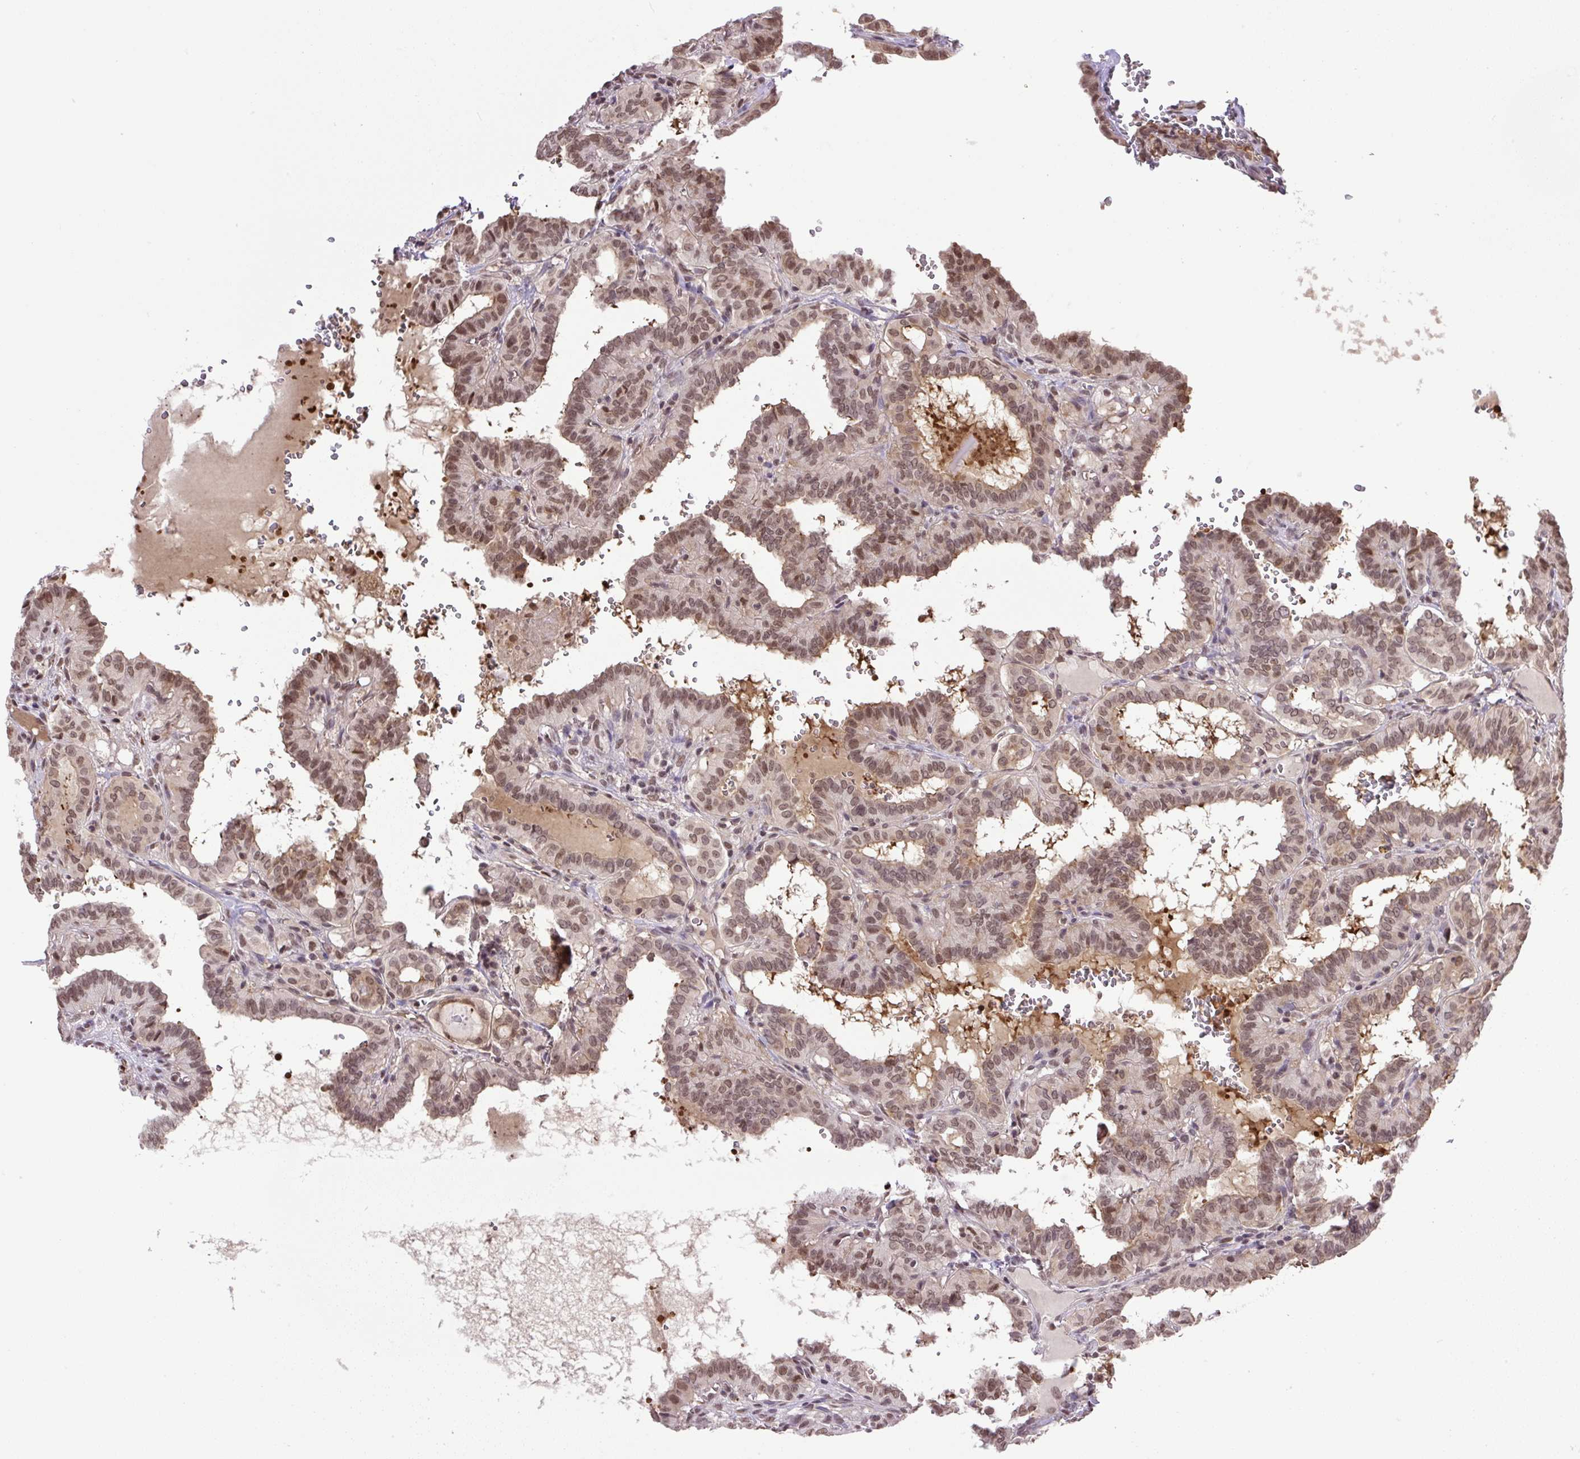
{"staining": {"intensity": "moderate", "quantity": ">75%", "location": "nuclear"}, "tissue": "thyroid cancer", "cell_type": "Tumor cells", "image_type": "cancer", "snomed": [{"axis": "morphology", "description": "Papillary adenocarcinoma, NOS"}, {"axis": "topography", "description": "Thyroid gland"}], "caption": "Thyroid cancer stained with DAB (3,3'-diaminobenzidine) immunohistochemistry exhibits medium levels of moderate nuclear staining in about >75% of tumor cells.", "gene": "SGTA", "patient": {"sex": "female", "age": 21}}